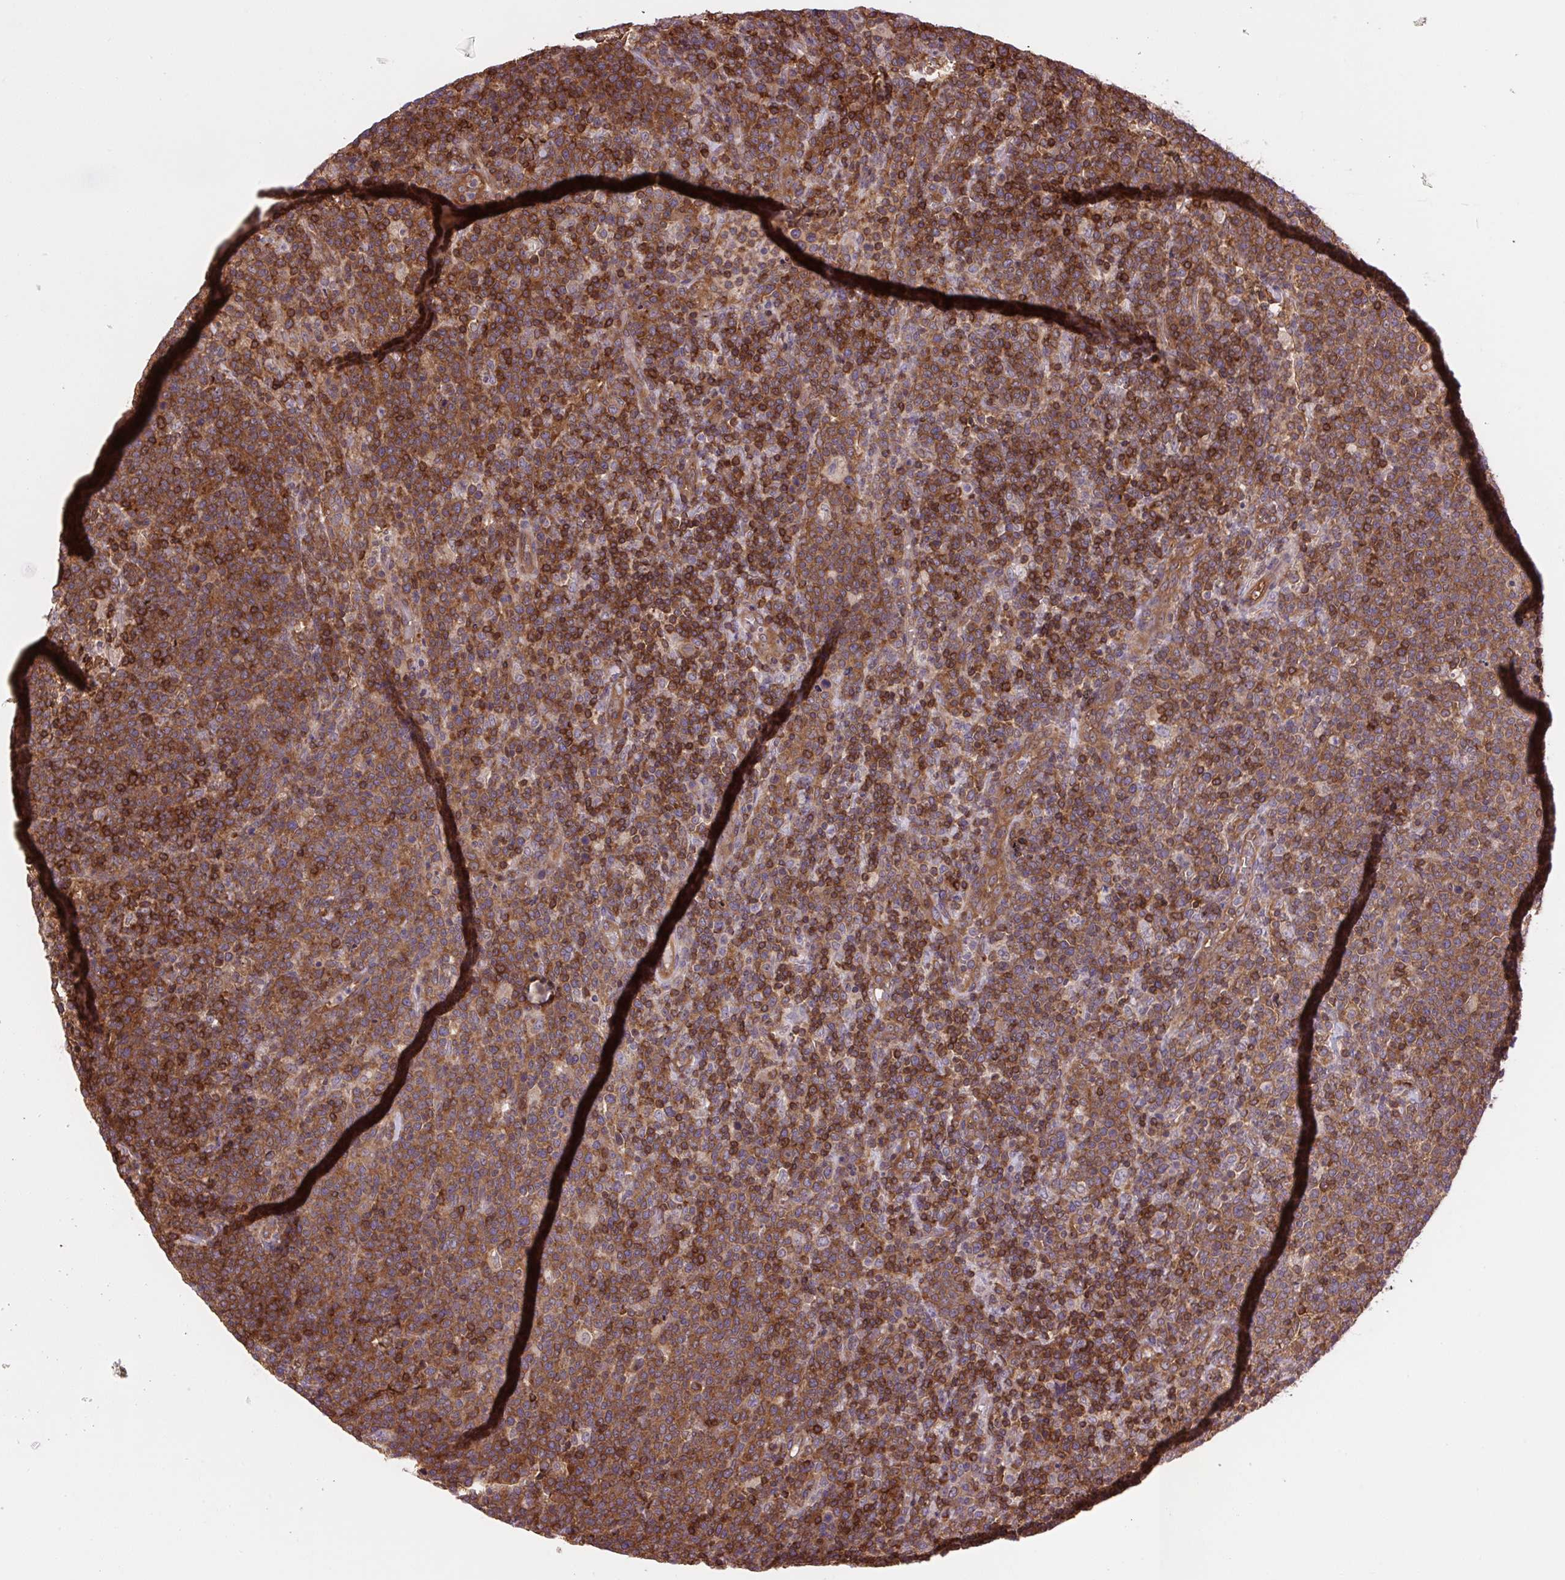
{"staining": {"intensity": "strong", "quantity": ">75%", "location": "cytoplasmic/membranous"}, "tissue": "lymphoma", "cell_type": "Tumor cells", "image_type": "cancer", "snomed": [{"axis": "morphology", "description": "Malignant lymphoma, non-Hodgkin's type, High grade"}, {"axis": "topography", "description": "Lymph node"}], "caption": "Tumor cells reveal strong cytoplasmic/membranous positivity in about >75% of cells in lymphoma.", "gene": "PLCG1", "patient": {"sex": "male", "age": 61}}